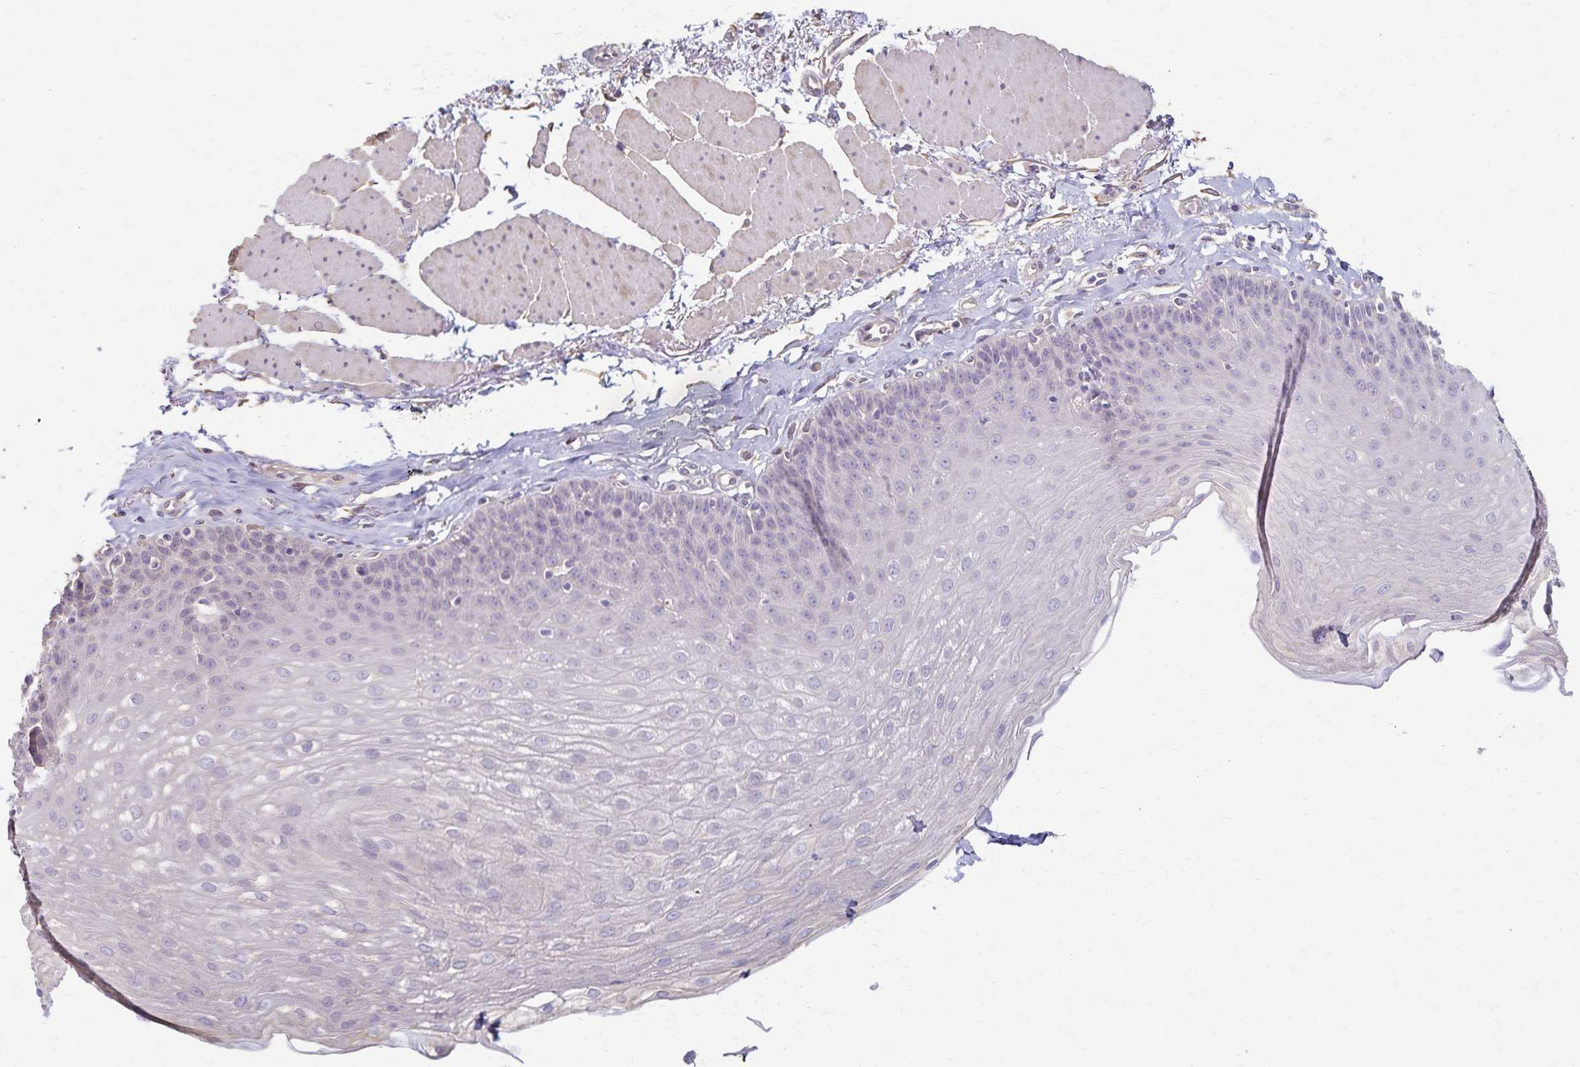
{"staining": {"intensity": "negative", "quantity": "none", "location": "none"}, "tissue": "esophagus", "cell_type": "Squamous epithelial cells", "image_type": "normal", "snomed": [{"axis": "morphology", "description": "Normal tissue, NOS"}, {"axis": "topography", "description": "Esophagus"}], "caption": "This photomicrograph is of benign esophagus stained with immunohistochemistry (IHC) to label a protein in brown with the nuclei are counter-stained blue. There is no staining in squamous epithelial cells. The staining is performed using DAB (3,3'-diaminobenzidine) brown chromogen with nuclei counter-stained in using hematoxylin.", "gene": "KISS1", "patient": {"sex": "female", "age": 81}}